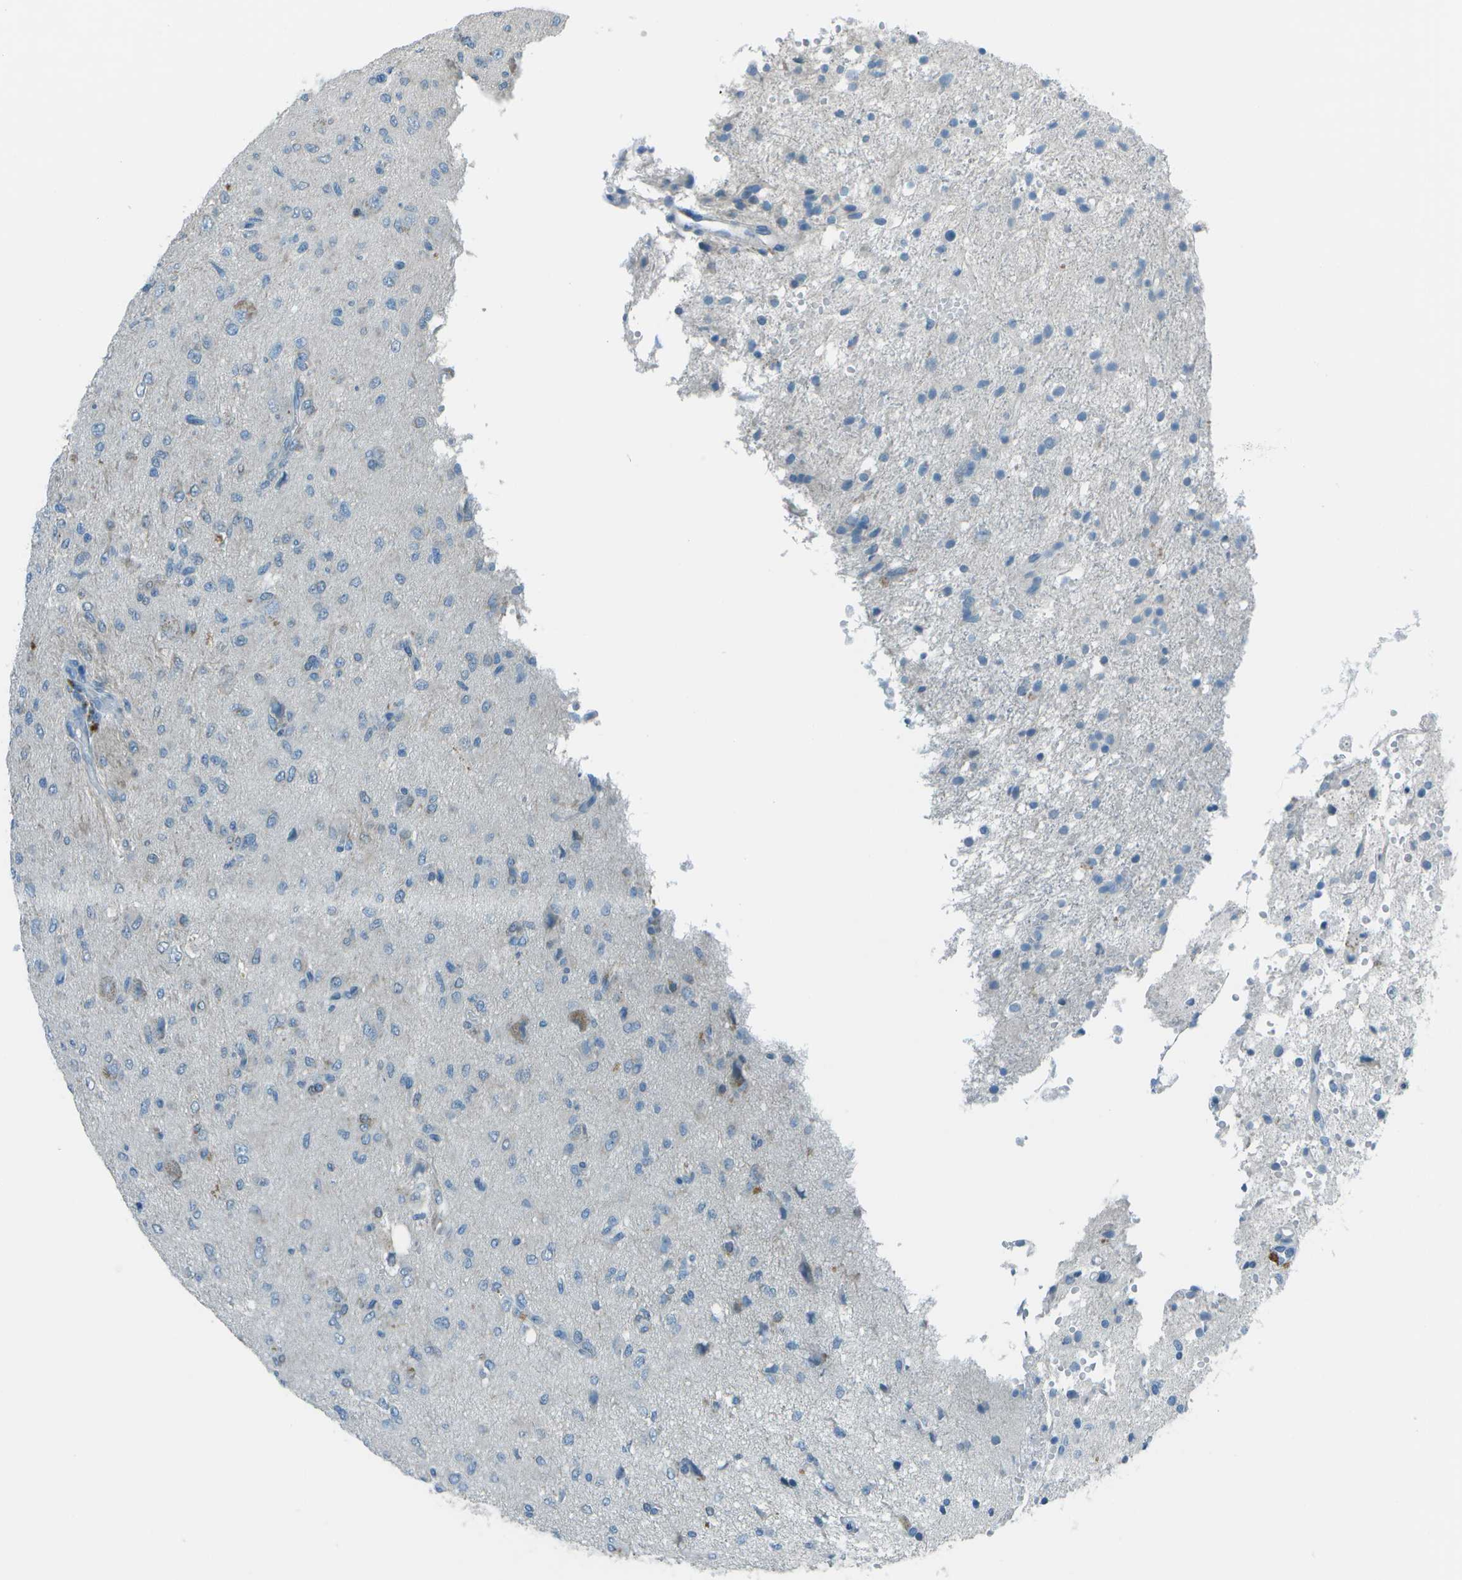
{"staining": {"intensity": "moderate", "quantity": "<25%", "location": "cytoplasmic/membranous"}, "tissue": "glioma", "cell_type": "Tumor cells", "image_type": "cancer", "snomed": [{"axis": "morphology", "description": "Glioma, malignant, High grade"}, {"axis": "topography", "description": "Brain"}], "caption": "Approximately <25% of tumor cells in human glioma reveal moderate cytoplasmic/membranous protein expression as visualized by brown immunohistochemical staining.", "gene": "FGF1", "patient": {"sex": "female", "age": 59}}